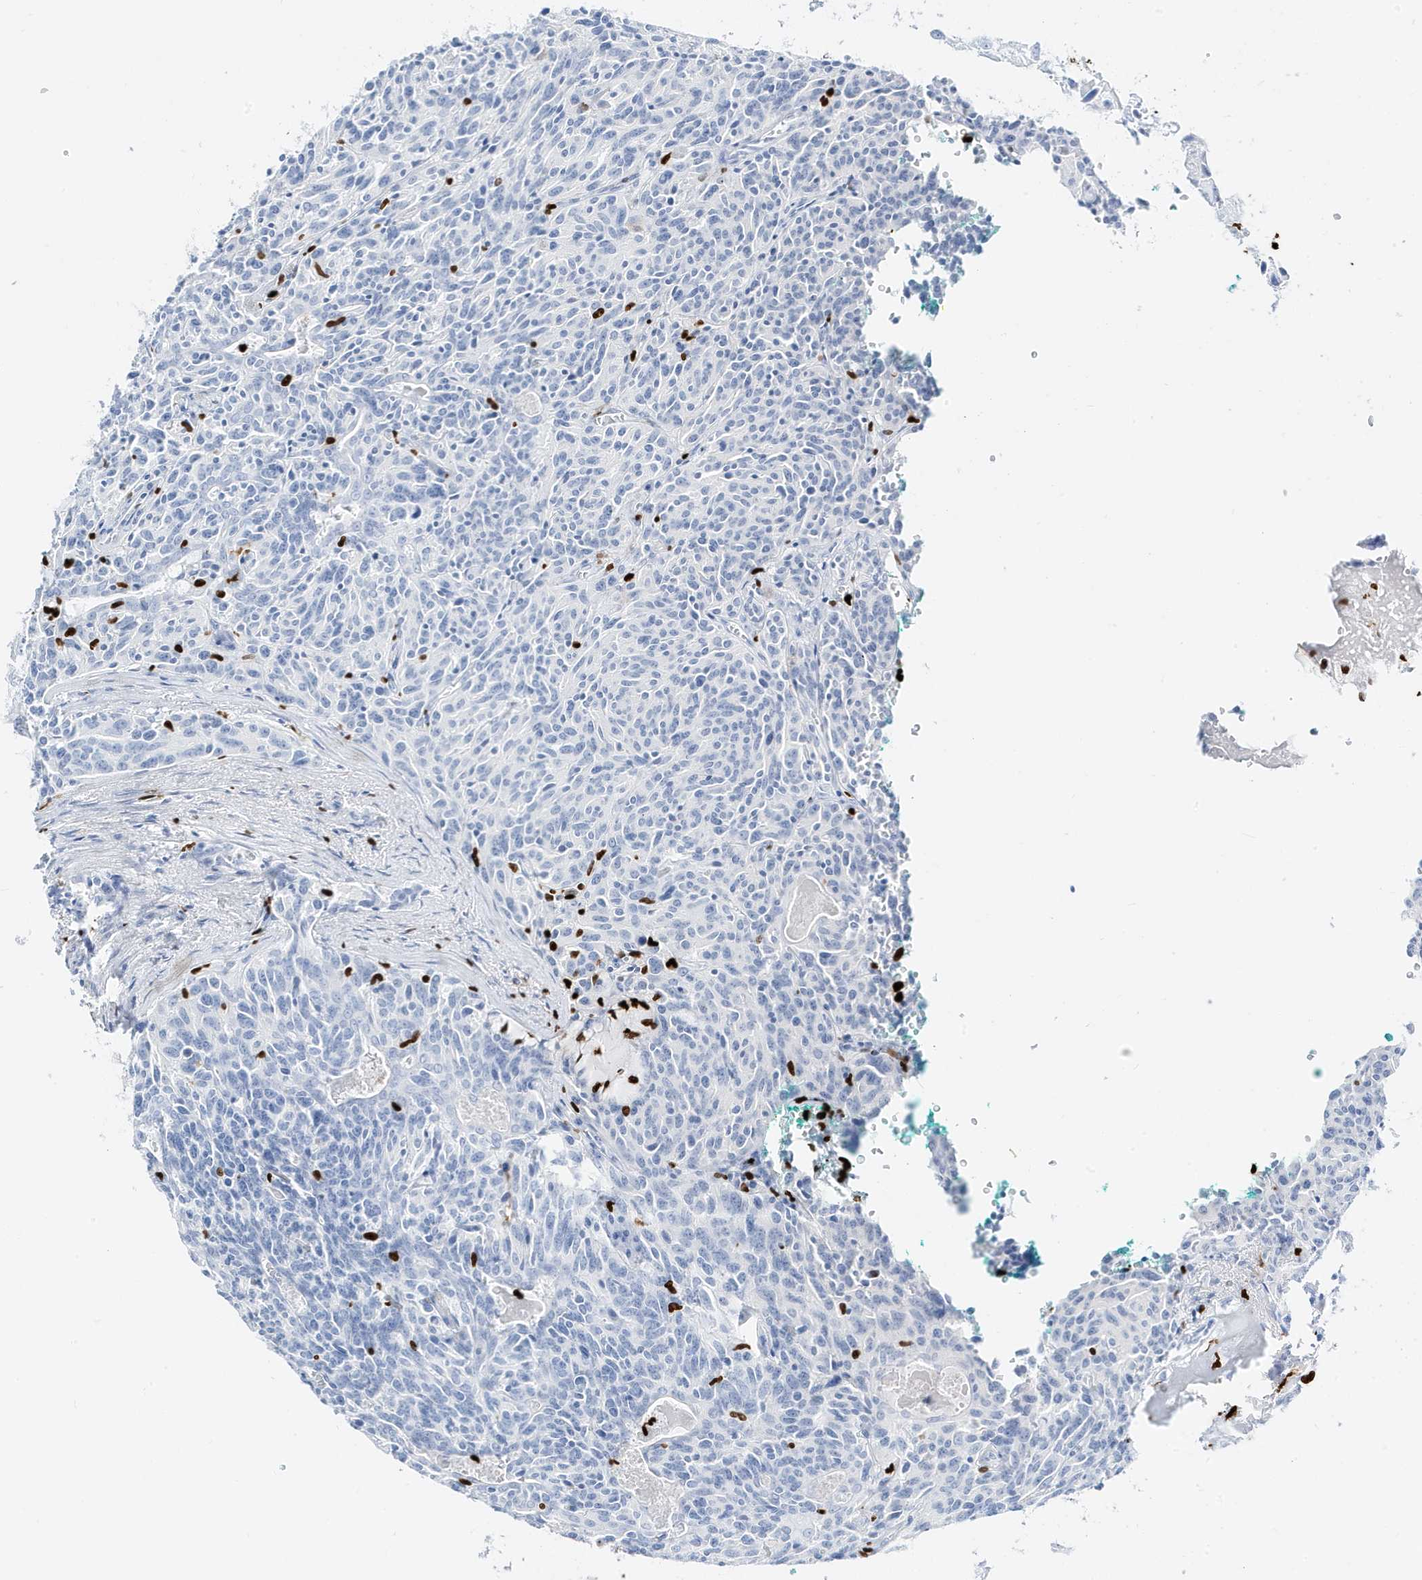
{"staining": {"intensity": "negative", "quantity": "none", "location": "none"}, "tissue": "carcinoid", "cell_type": "Tumor cells", "image_type": "cancer", "snomed": [{"axis": "morphology", "description": "Carcinoid, malignant, NOS"}, {"axis": "topography", "description": "Lung"}], "caption": "Human carcinoid stained for a protein using immunohistochemistry exhibits no expression in tumor cells.", "gene": "MNDA", "patient": {"sex": "female", "age": 46}}